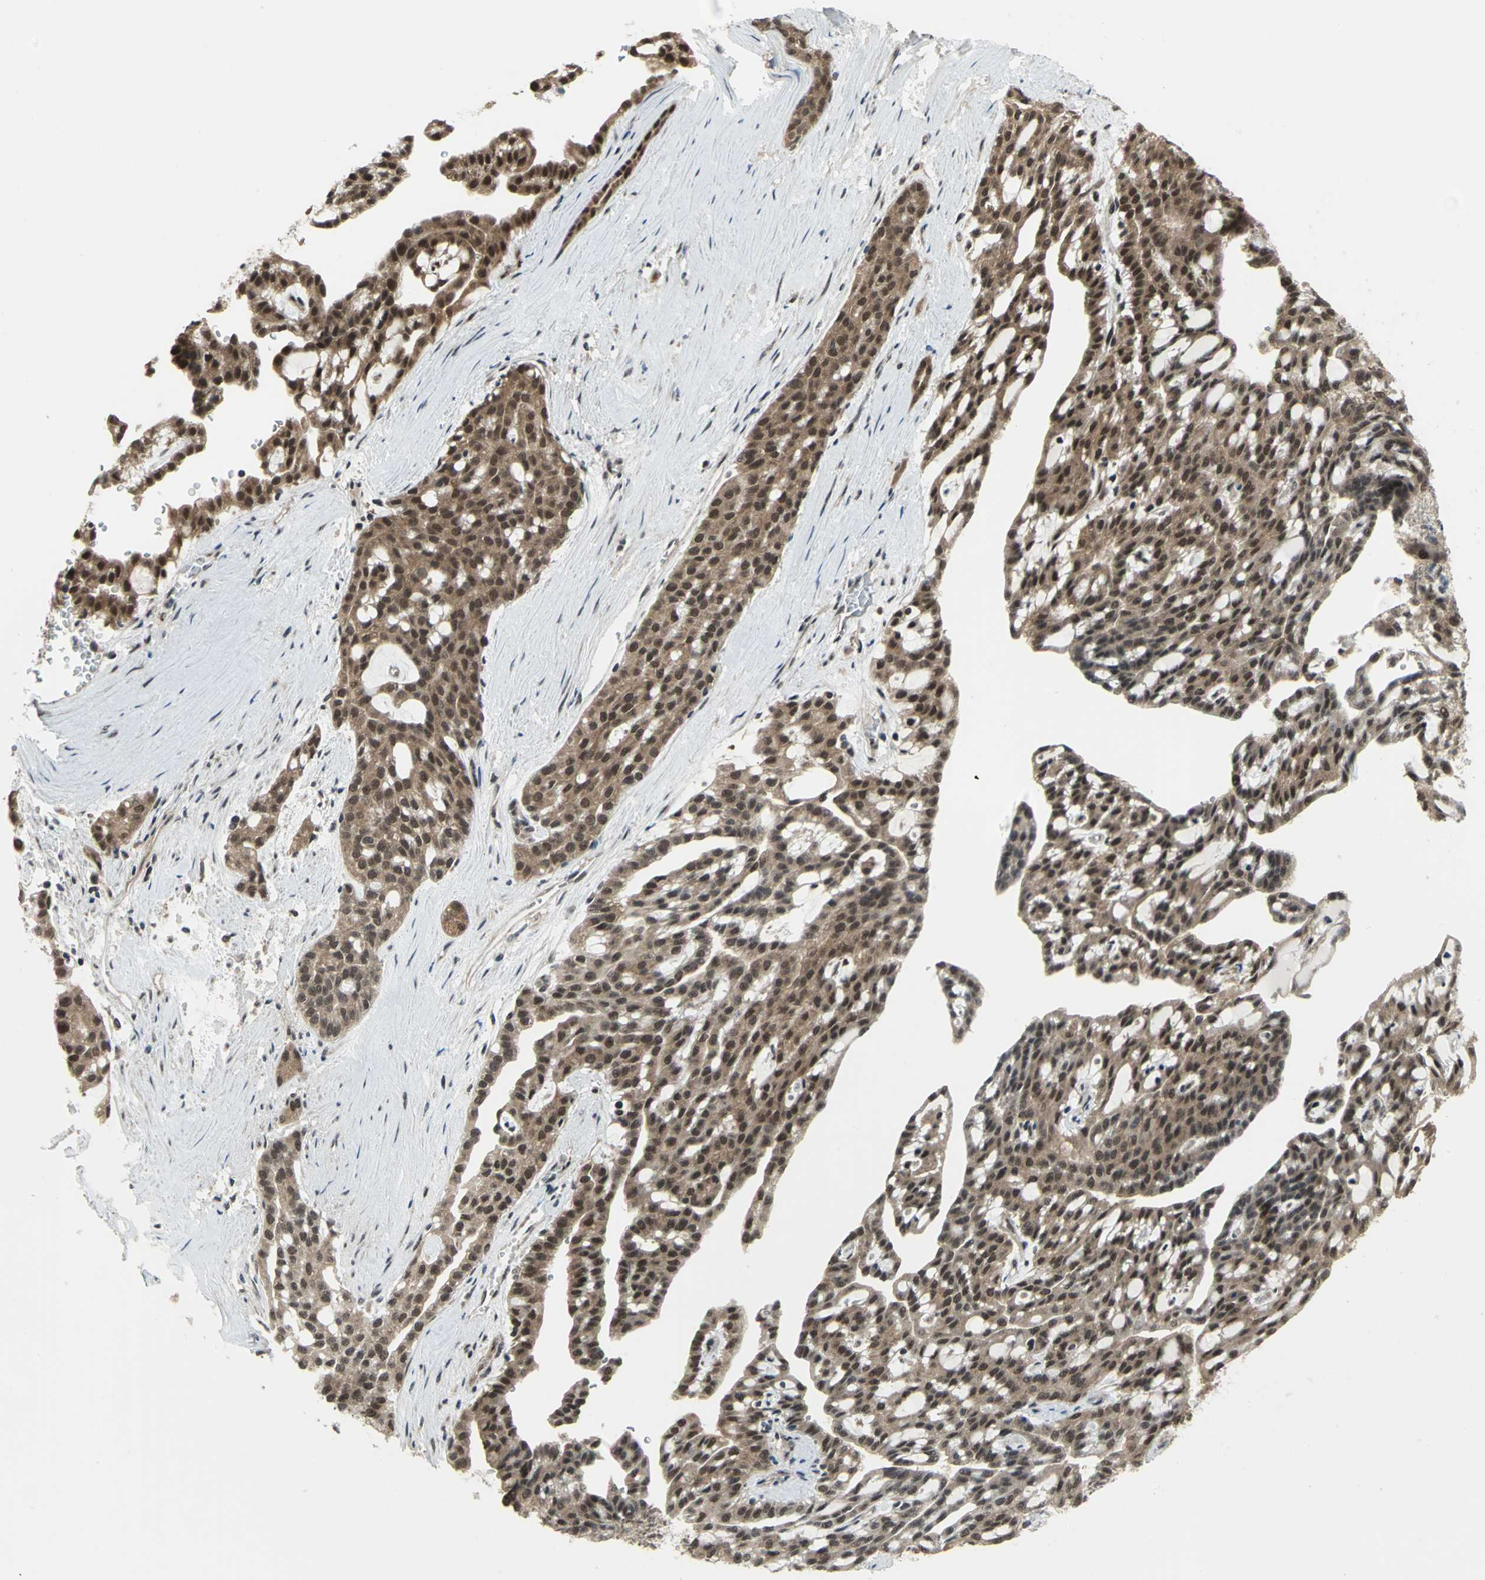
{"staining": {"intensity": "moderate", "quantity": ">75%", "location": "cytoplasmic/membranous,nuclear"}, "tissue": "renal cancer", "cell_type": "Tumor cells", "image_type": "cancer", "snomed": [{"axis": "morphology", "description": "Adenocarcinoma, NOS"}, {"axis": "topography", "description": "Kidney"}], "caption": "Renal adenocarcinoma tissue demonstrates moderate cytoplasmic/membranous and nuclear expression in approximately >75% of tumor cells, visualized by immunohistochemistry.", "gene": "COPS5", "patient": {"sex": "male", "age": 63}}